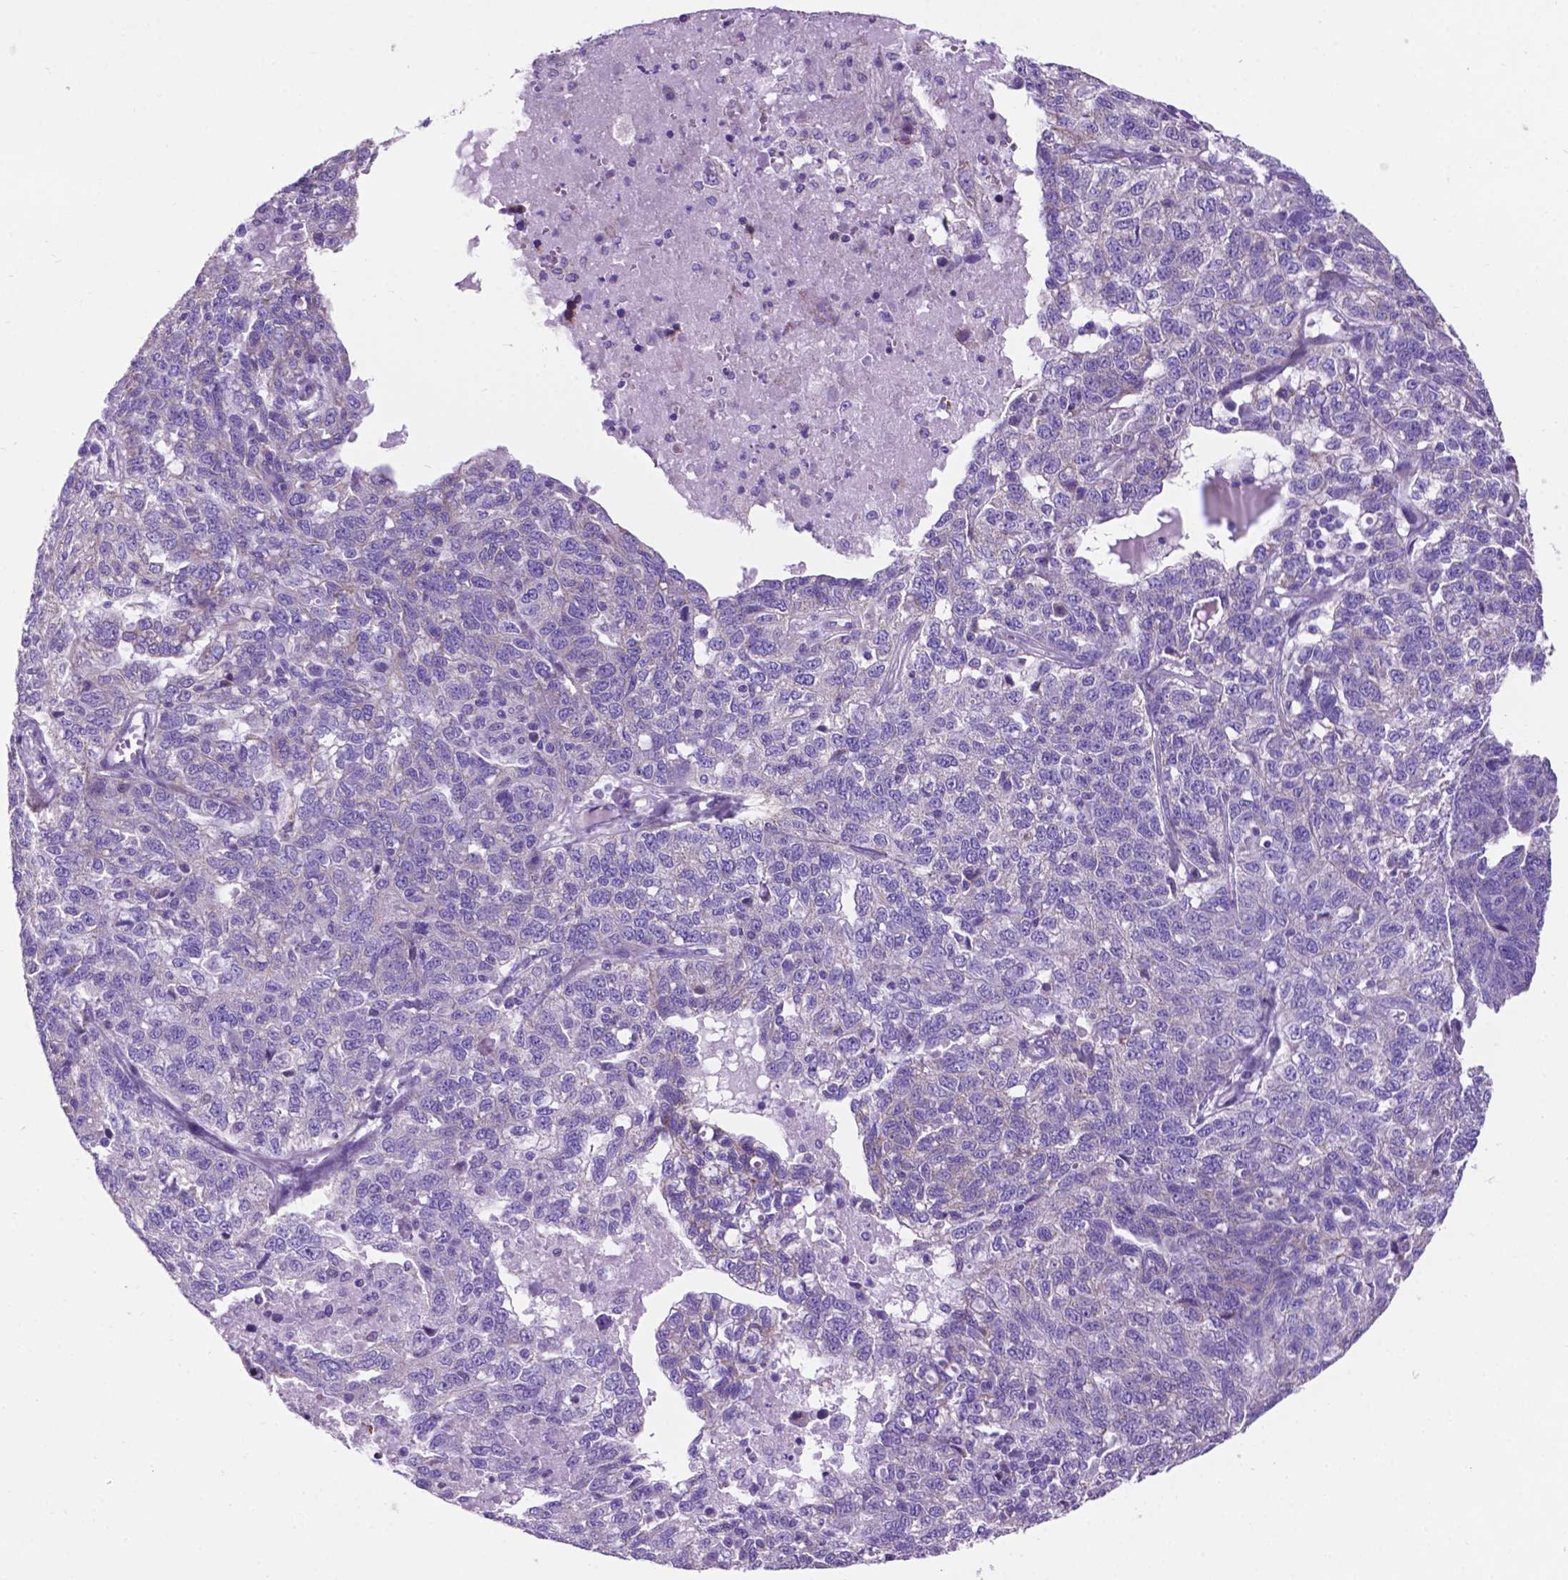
{"staining": {"intensity": "negative", "quantity": "none", "location": "none"}, "tissue": "ovarian cancer", "cell_type": "Tumor cells", "image_type": "cancer", "snomed": [{"axis": "morphology", "description": "Cystadenocarcinoma, serous, NOS"}, {"axis": "topography", "description": "Ovary"}], "caption": "IHC photomicrograph of neoplastic tissue: serous cystadenocarcinoma (ovarian) stained with DAB (3,3'-diaminobenzidine) reveals no significant protein staining in tumor cells.", "gene": "TMEM121B", "patient": {"sex": "female", "age": 71}}